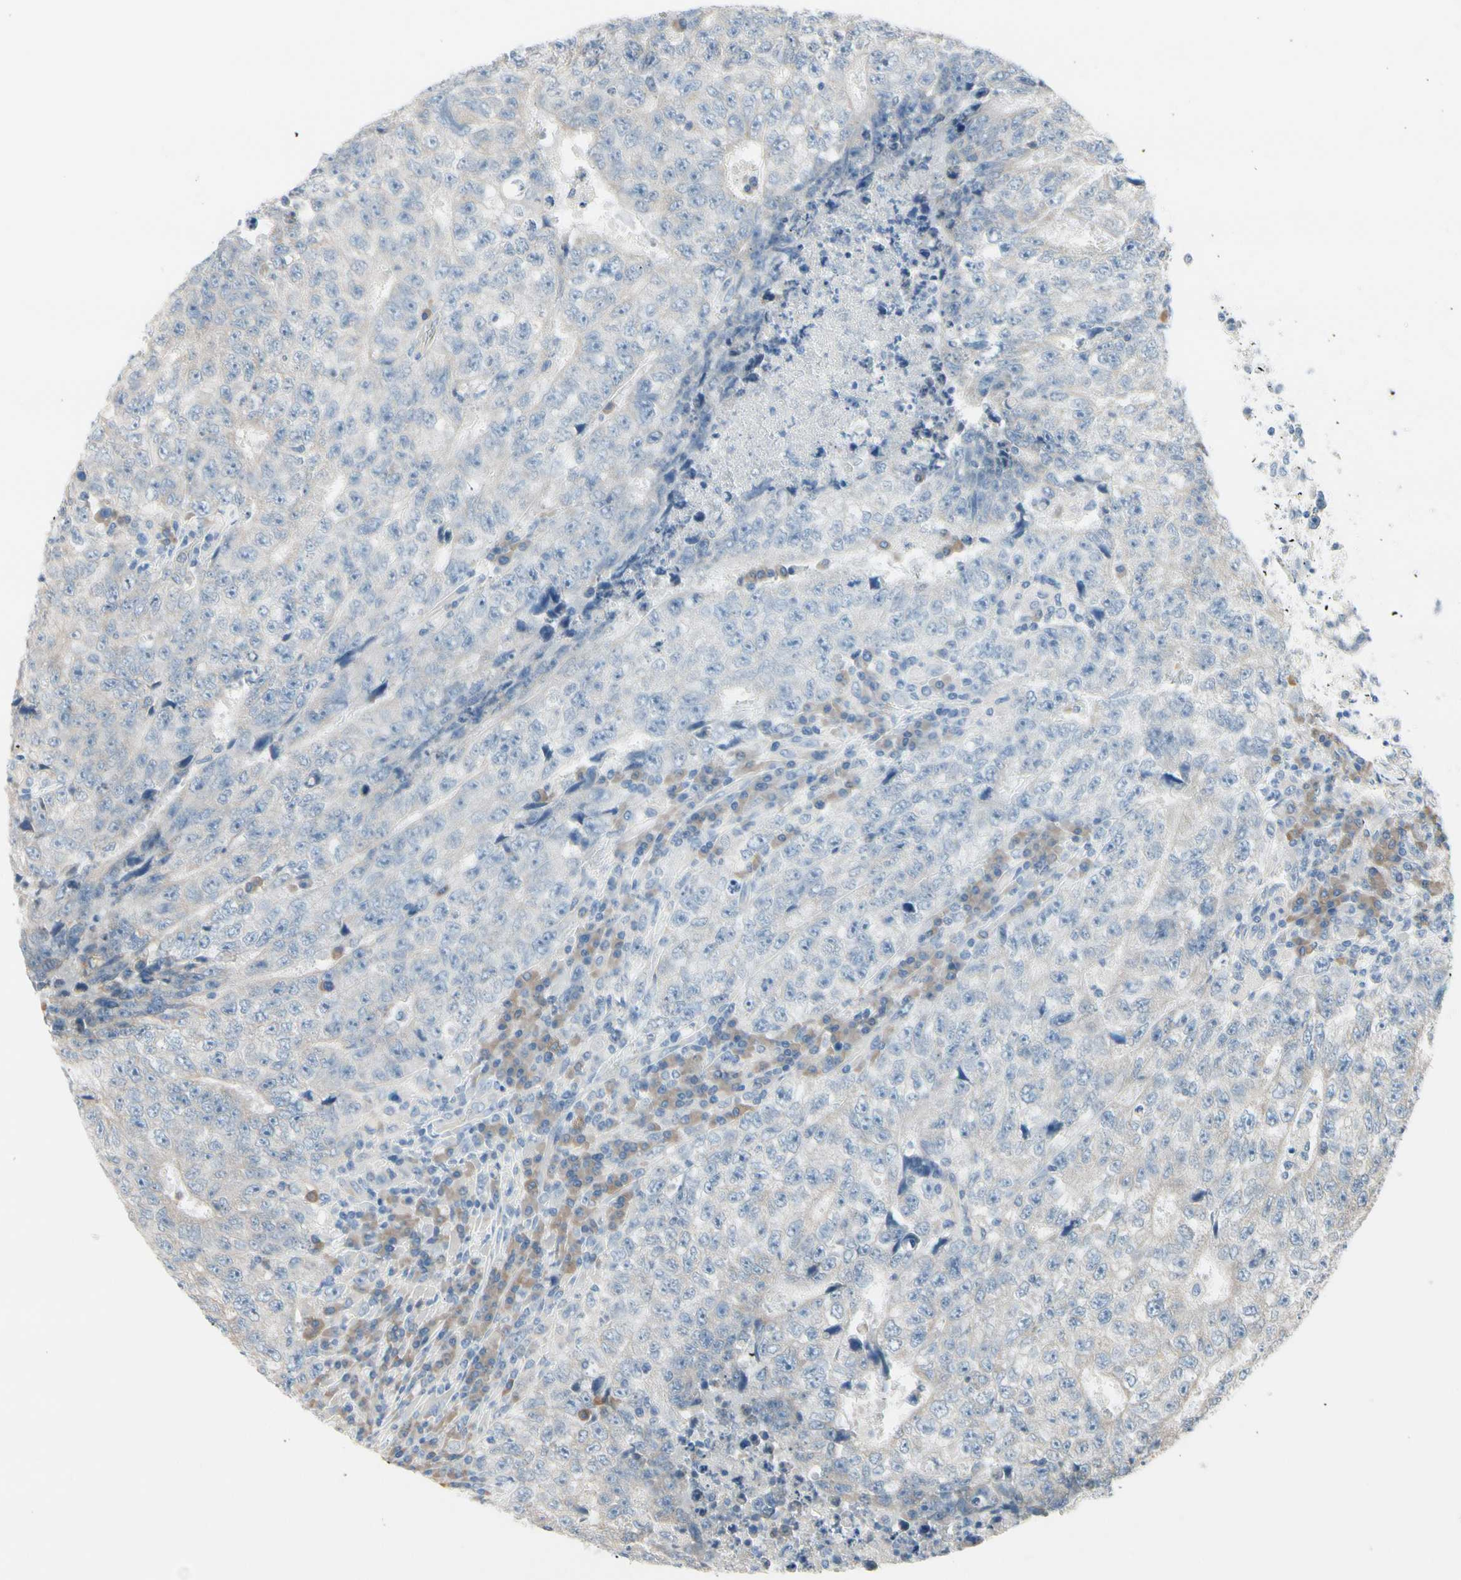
{"staining": {"intensity": "negative", "quantity": "none", "location": "none"}, "tissue": "testis cancer", "cell_type": "Tumor cells", "image_type": "cancer", "snomed": [{"axis": "morphology", "description": "Necrosis, NOS"}, {"axis": "morphology", "description": "Carcinoma, Embryonal, NOS"}, {"axis": "topography", "description": "Testis"}], "caption": "Immunohistochemistry (IHC) histopathology image of testis embryonal carcinoma stained for a protein (brown), which exhibits no staining in tumor cells.", "gene": "SNX29", "patient": {"sex": "male", "age": 19}}